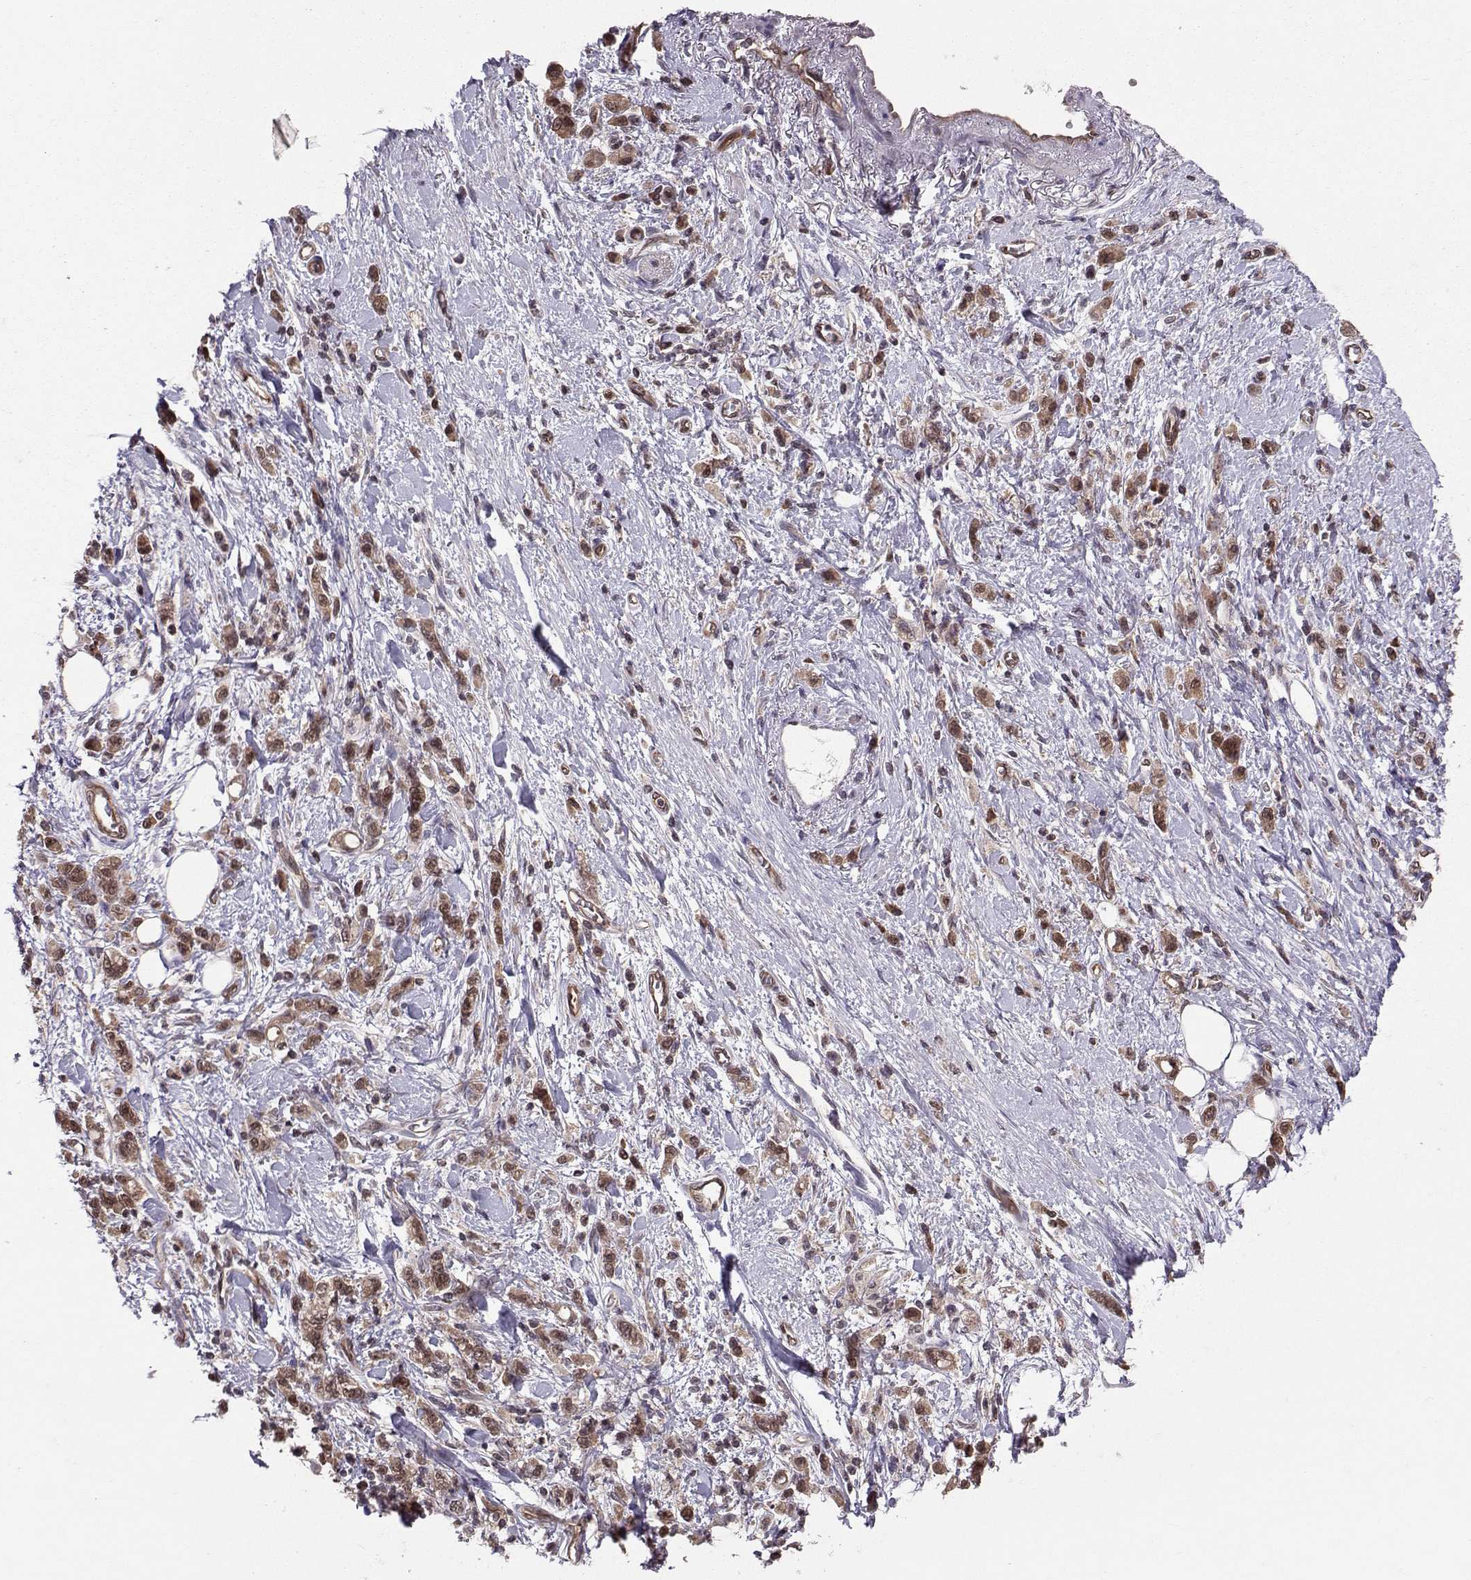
{"staining": {"intensity": "weak", "quantity": ">75%", "location": "cytoplasmic/membranous,nuclear"}, "tissue": "stomach cancer", "cell_type": "Tumor cells", "image_type": "cancer", "snomed": [{"axis": "morphology", "description": "Adenocarcinoma, NOS"}, {"axis": "topography", "description": "Stomach"}], "caption": "Stomach cancer (adenocarcinoma) stained for a protein (brown) exhibits weak cytoplasmic/membranous and nuclear positive staining in about >75% of tumor cells.", "gene": "PPP2R2A", "patient": {"sex": "male", "age": 77}}